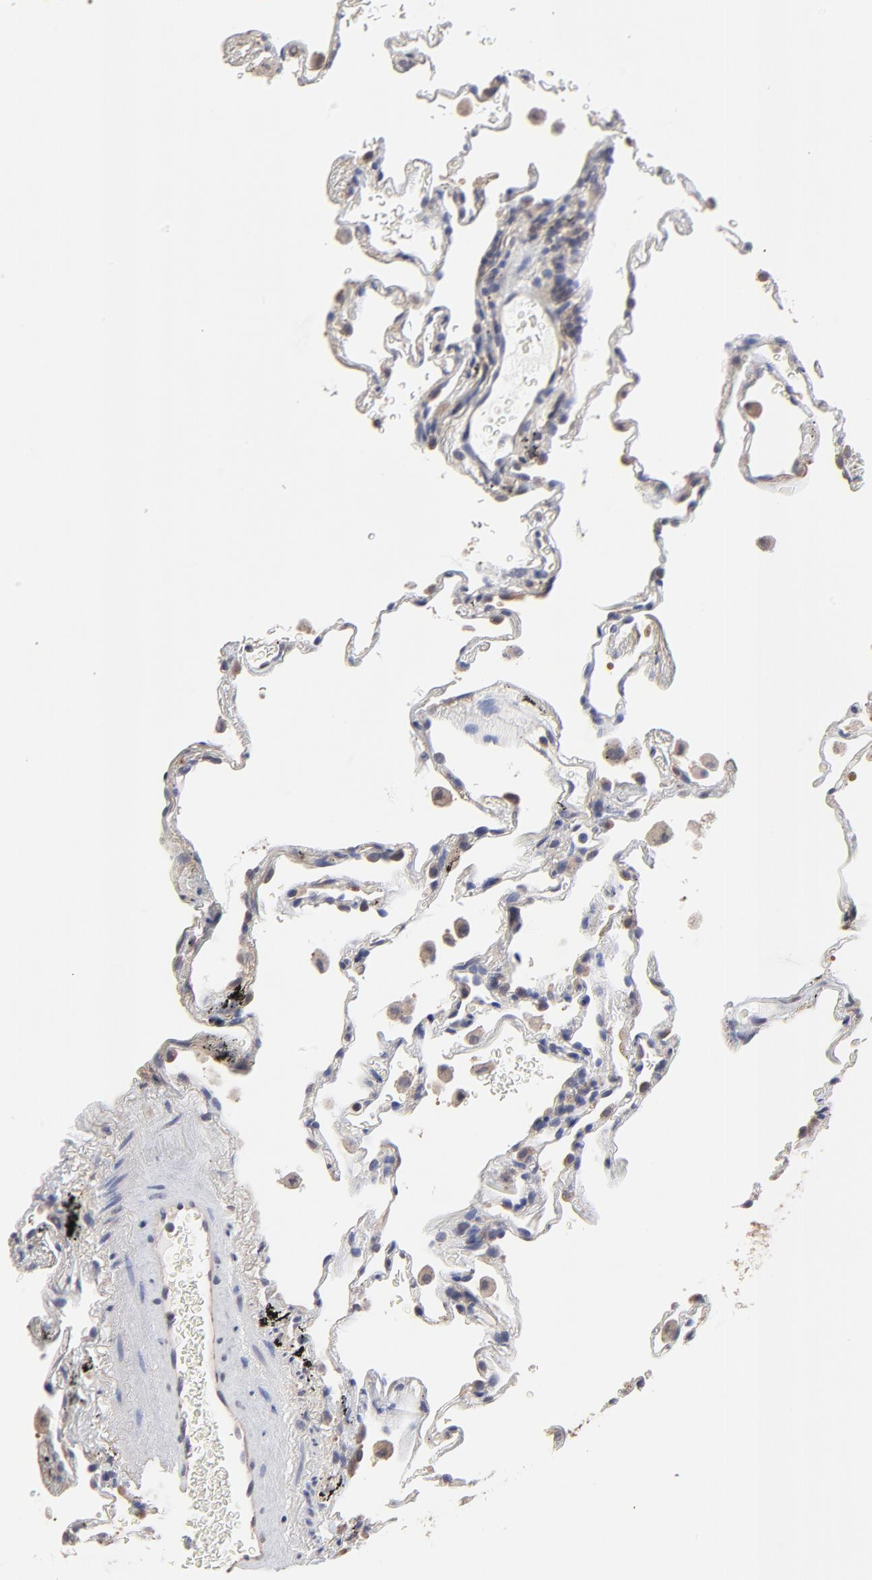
{"staining": {"intensity": "negative", "quantity": "none", "location": "none"}, "tissue": "lung", "cell_type": "Alveolar cells", "image_type": "normal", "snomed": [{"axis": "morphology", "description": "Normal tissue, NOS"}, {"axis": "morphology", "description": "Inflammation, NOS"}, {"axis": "topography", "description": "Lung"}], "caption": "Immunohistochemical staining of normal lung demonstrates no significant positivity in alveolar cells. (Stains: DAB (3,3'-diaminobenzidine) IHC with hematoxylin counter stain, Microscopy: brightfield microscopy at high magnification).", "gene": "CCT2", "patient": {"sex": "male", "age": 69}}